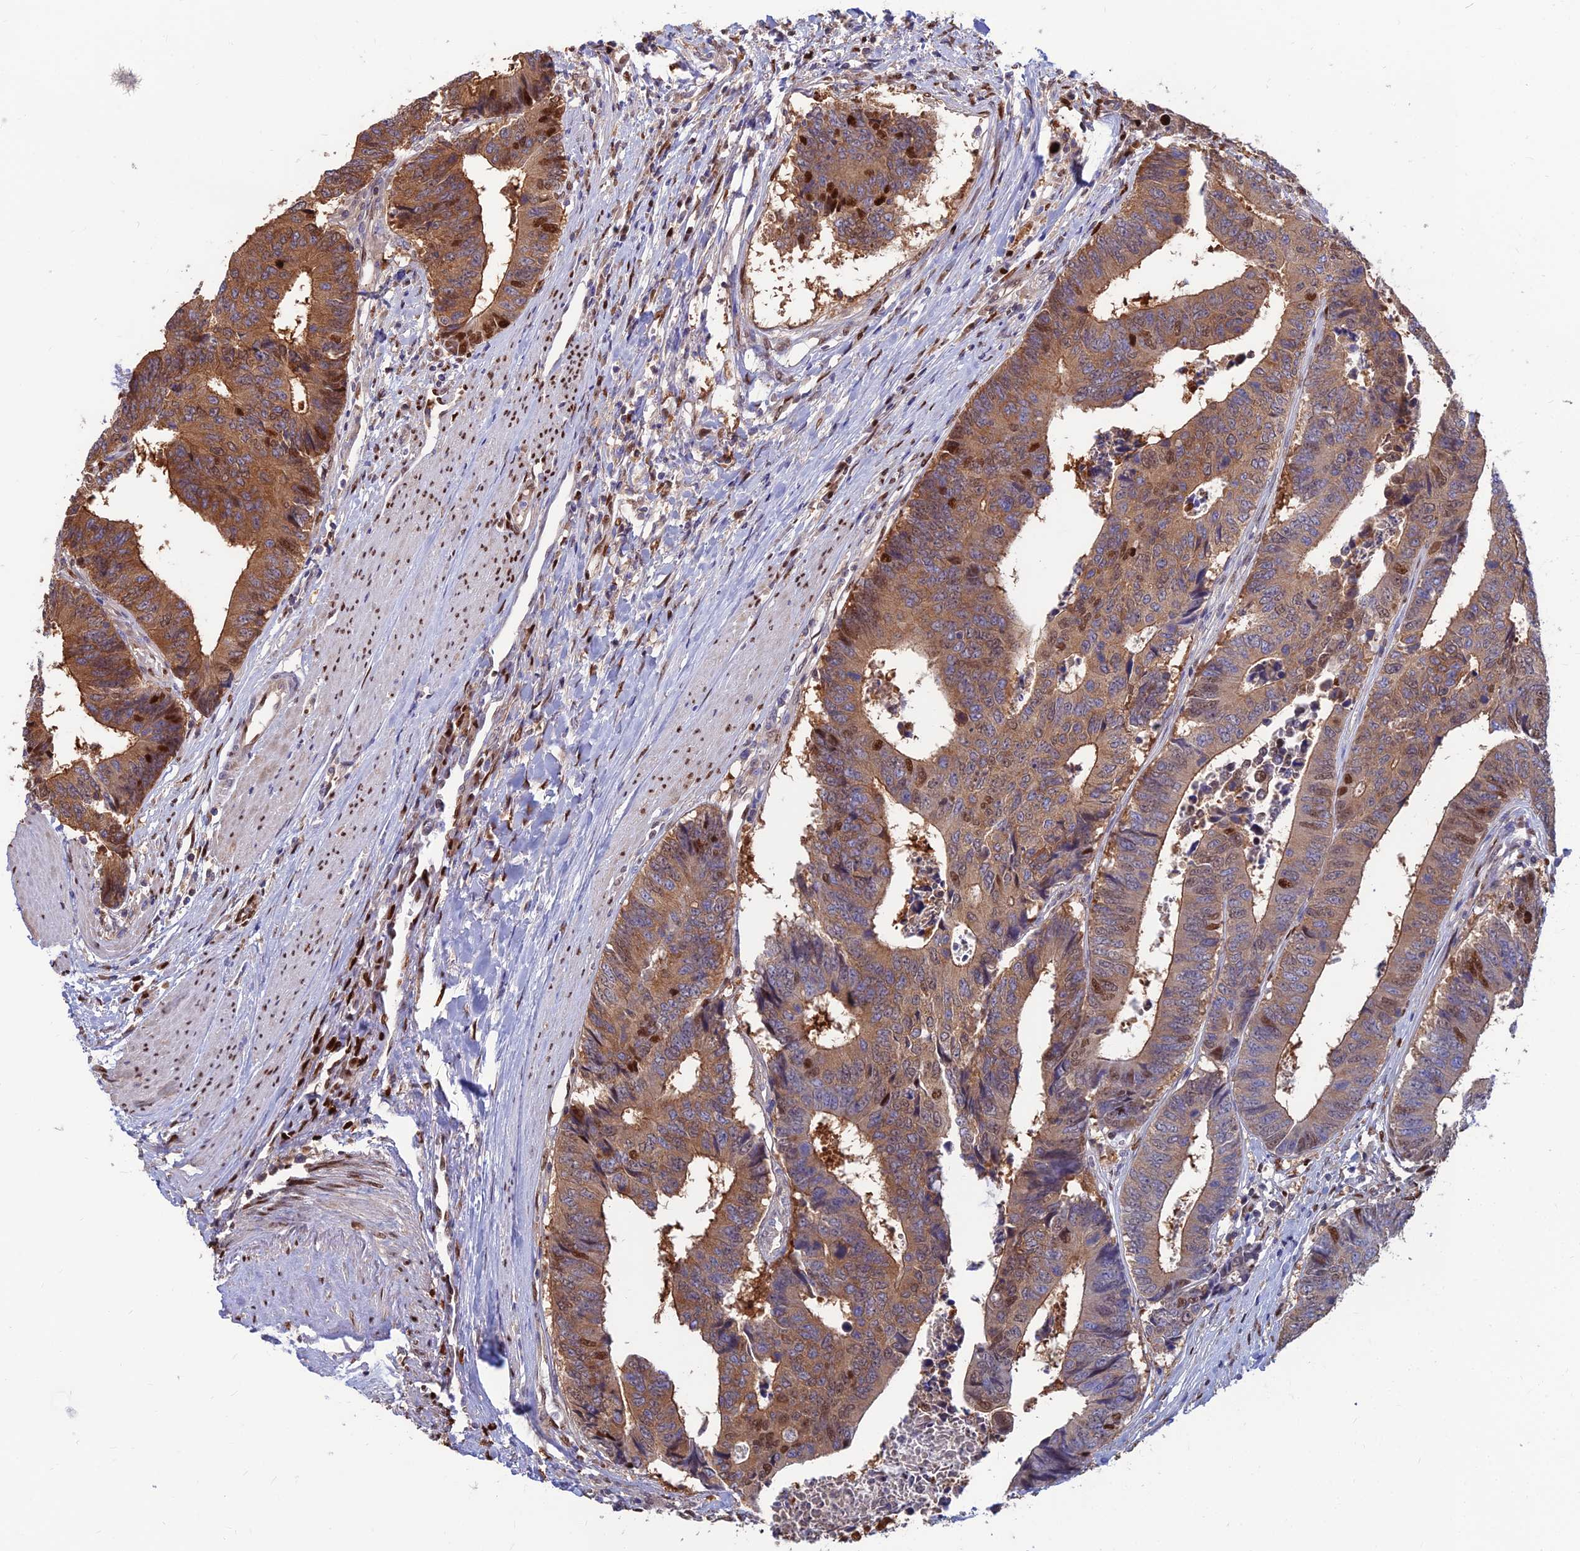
{"staining": {"intensity": "moderate", "quantity": ">75%", "location": "cytoplasmic/membranous,nuclear"}, "tissue": "colorectal cancer", "cell_type": "Tumor cells", "image_type": "cancer", "snomed": [{"axis": "morphology", "description": "Adenocarcinoma, NOS"}, {"axis": "topography", "description": "Rectum"}], "caption": "Protein expression analysis of colorectal cancer (adenocarcinoma) reveals moderate cytoplasmic/membranous and nuclear staining in approximately >75% of tumor cells.", "gene": "DNPEP", "patient": {"sex": "male", "age": 84}}